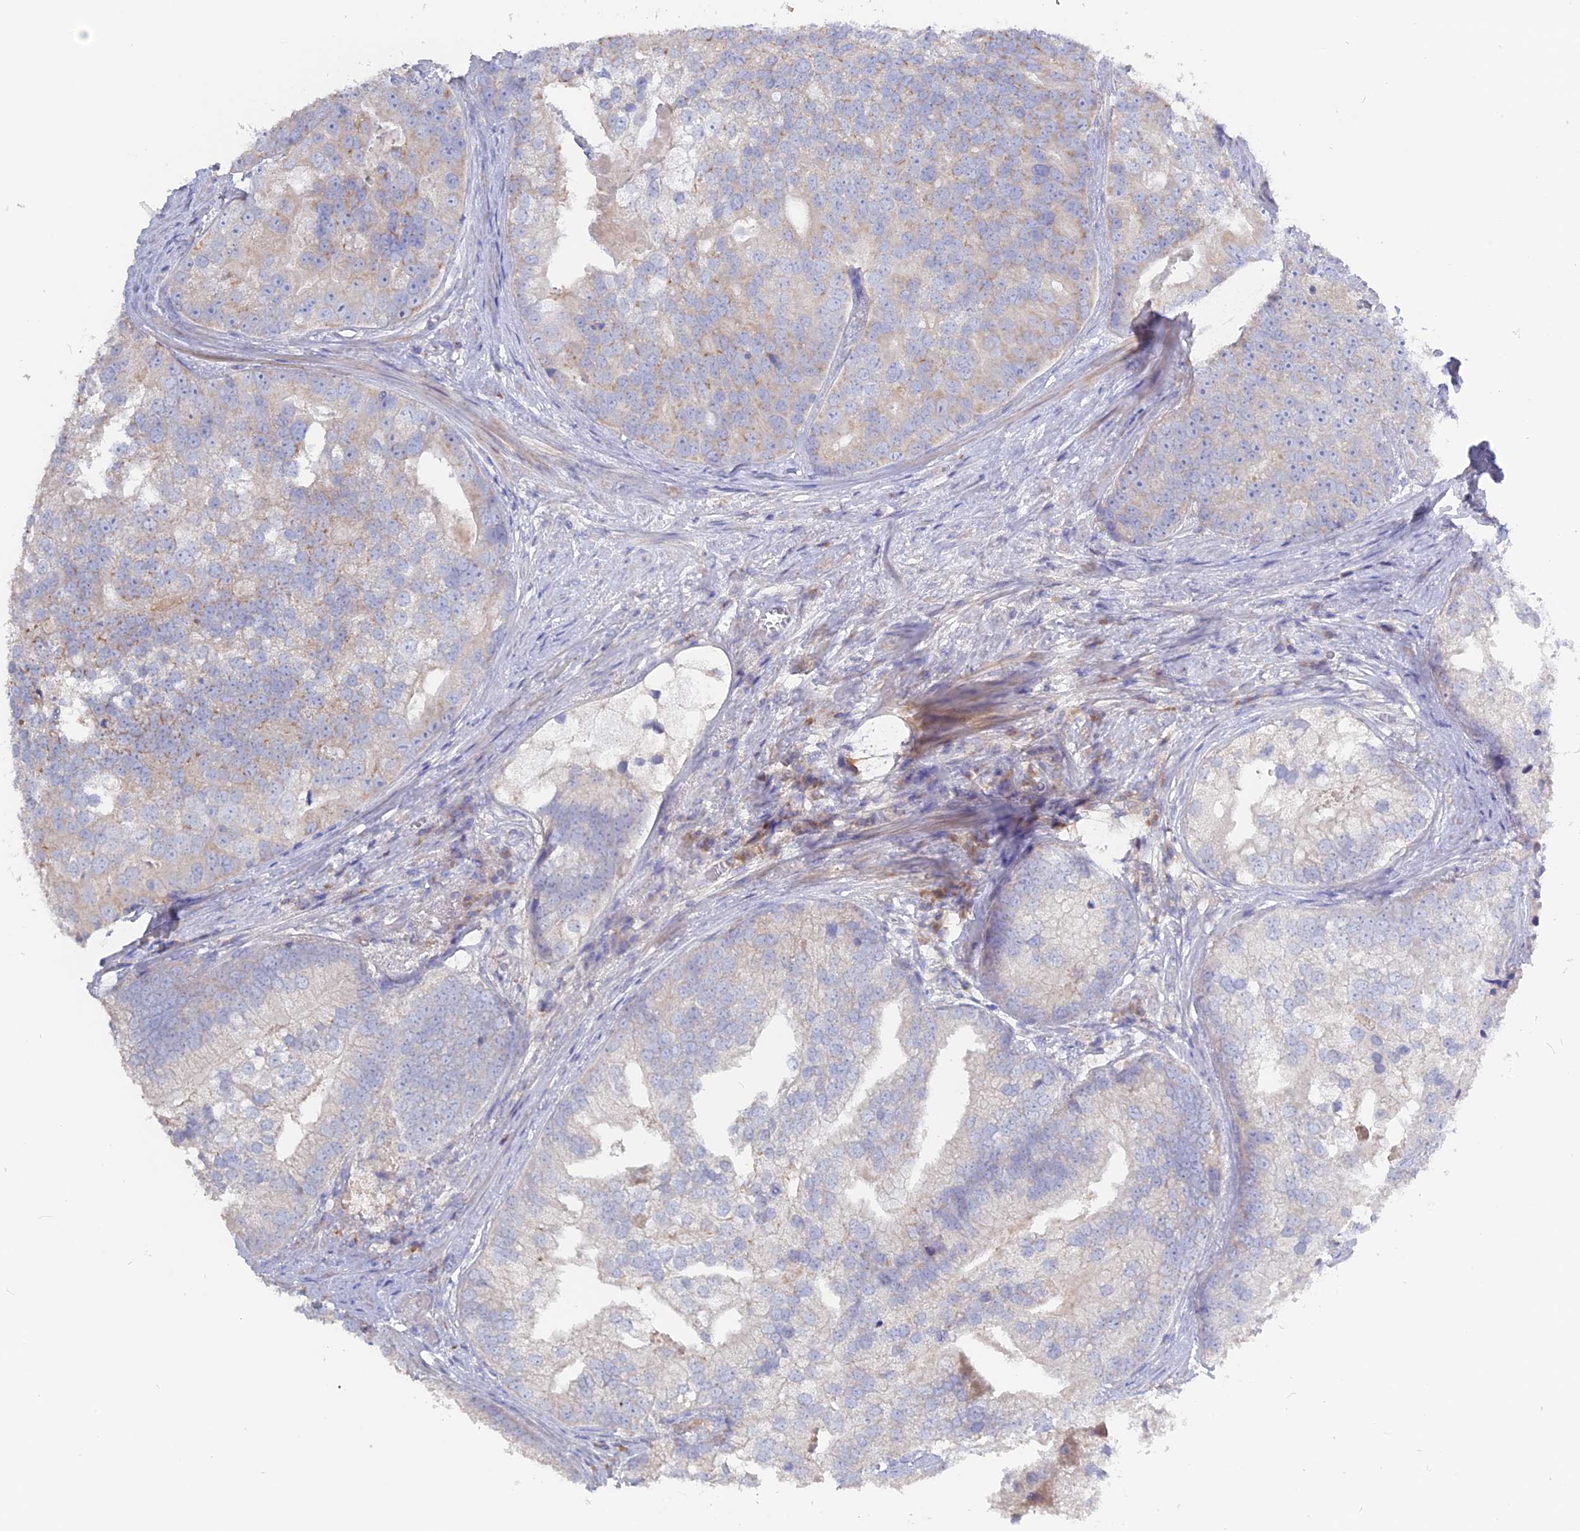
{"staining": {"intensity": "weak", "quantity": "<25%", "location": "cytoplasmic/membranous"}, "tissue": "prostate cancer", "cell_type": "Tumor cells", "image_type": "cancer", "snomed": [{"axis": "morphology", "description": "Adenocarcinoma, High grade"}, {"axis": "topography", "description": "Prostate"}], "caption": "This is a photomicrograph of immunohistochemistry (IHC) staining of prostate cancer (adenocarcinoma (high-grade)), which shows no staining in tumor cells.", "gene": "ADGRA1", "patient": {"sex": "male", "age": 62}}